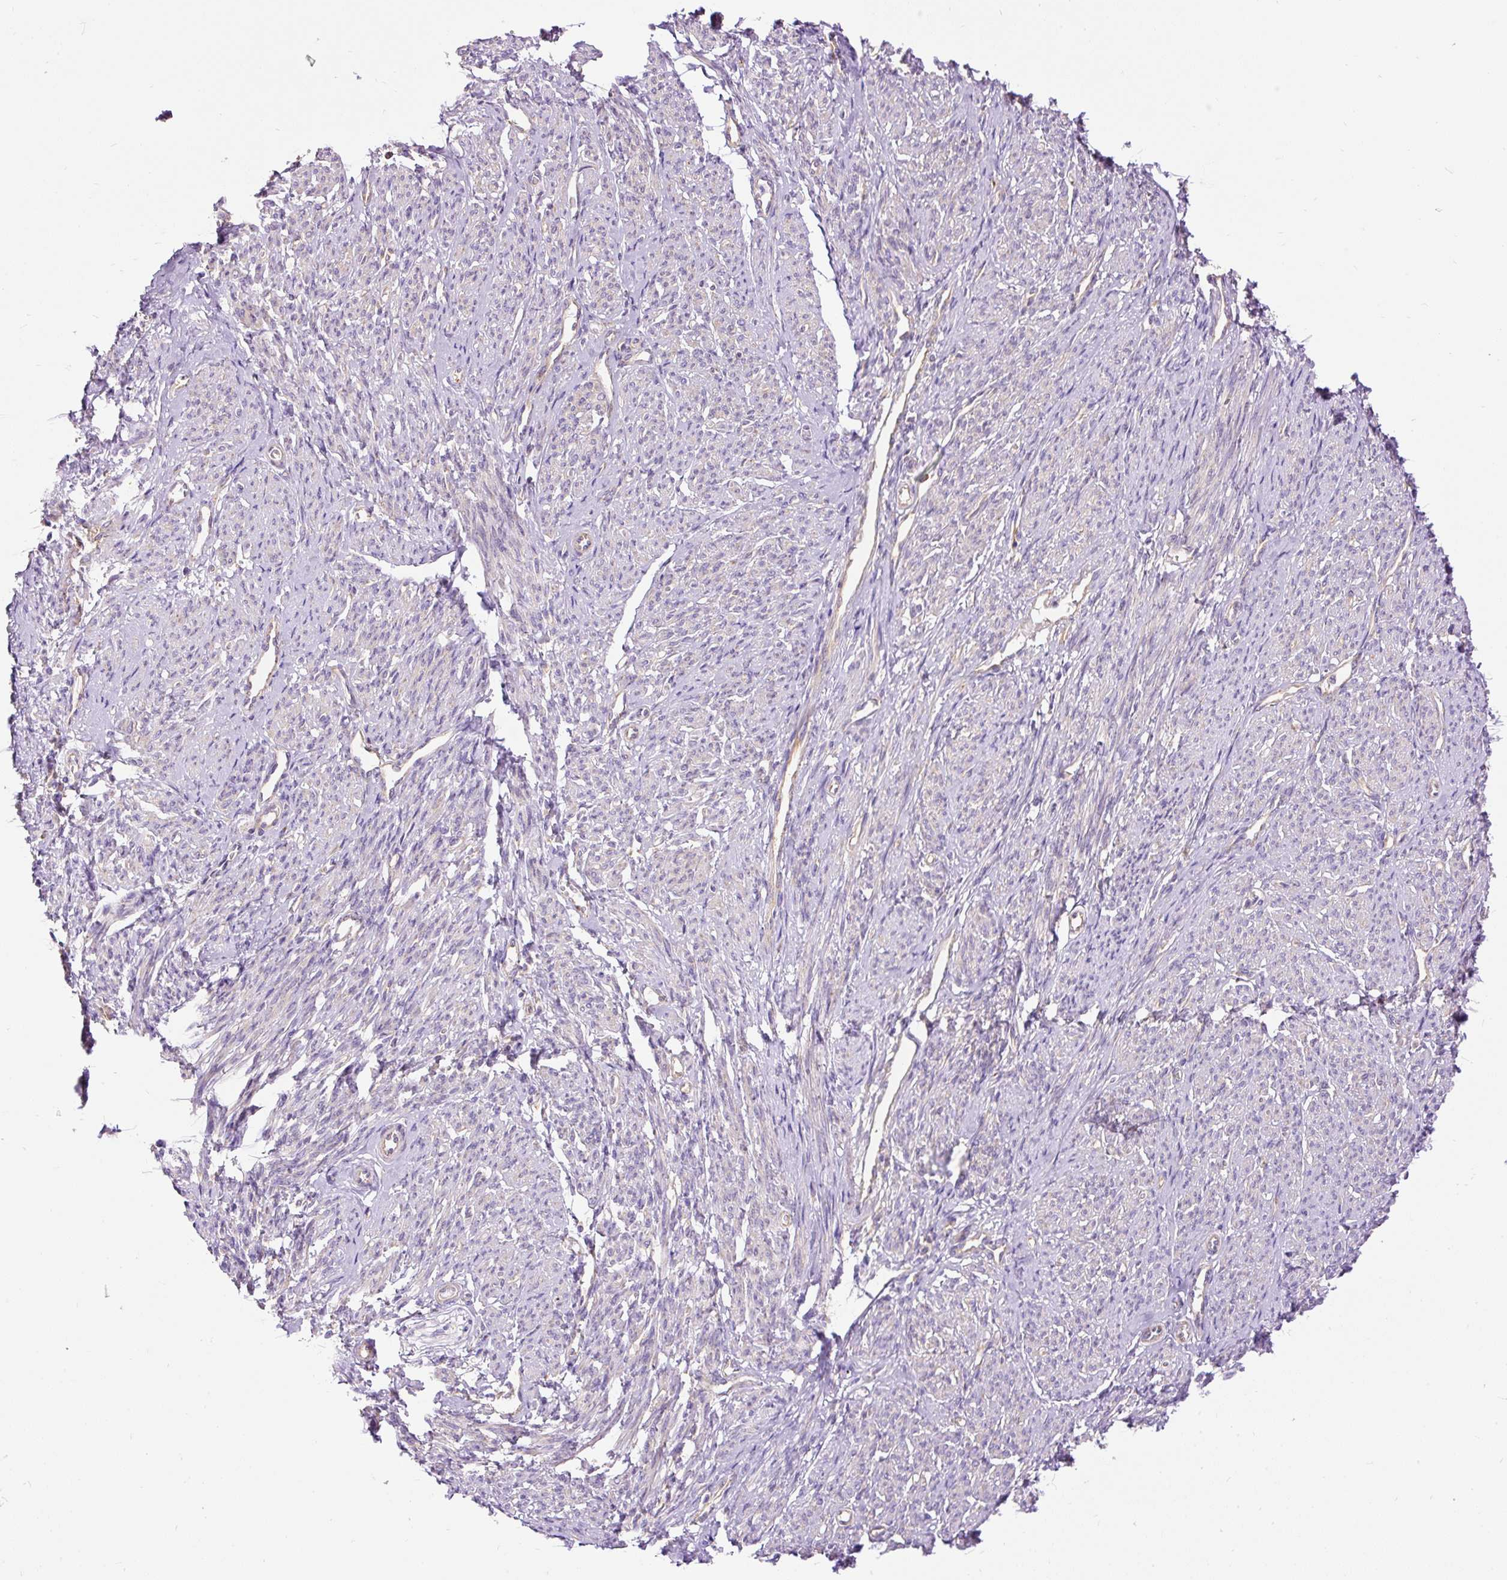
{"staining": {"intensity": "weak", "quantity": "25%-75%", "location": "cytoplasmic/membranous"}, "tissue": "smooth muscle", "cell_type": "Smooth muscle cells", "image_type": "normal", "snomed": [{"axis": "morphology", "description": "Normal tissue, NOS"}, {"axis": "topography", "description": "Smooth muscle"}], "caption": "Immunohistochemical staining of normal human smooth muscle reveals weak cytoplasmic/membranous protein expression in approximately 25%-75% of smooth muscle cells. The staining was performed using DAB (3,3'-diaminobenzidine), with brown indicating positive protein expression. Nuclei are stained blue with hematoxylin.", "gene": "RPS5", "patient": {"sex": "female", "age": 65}}